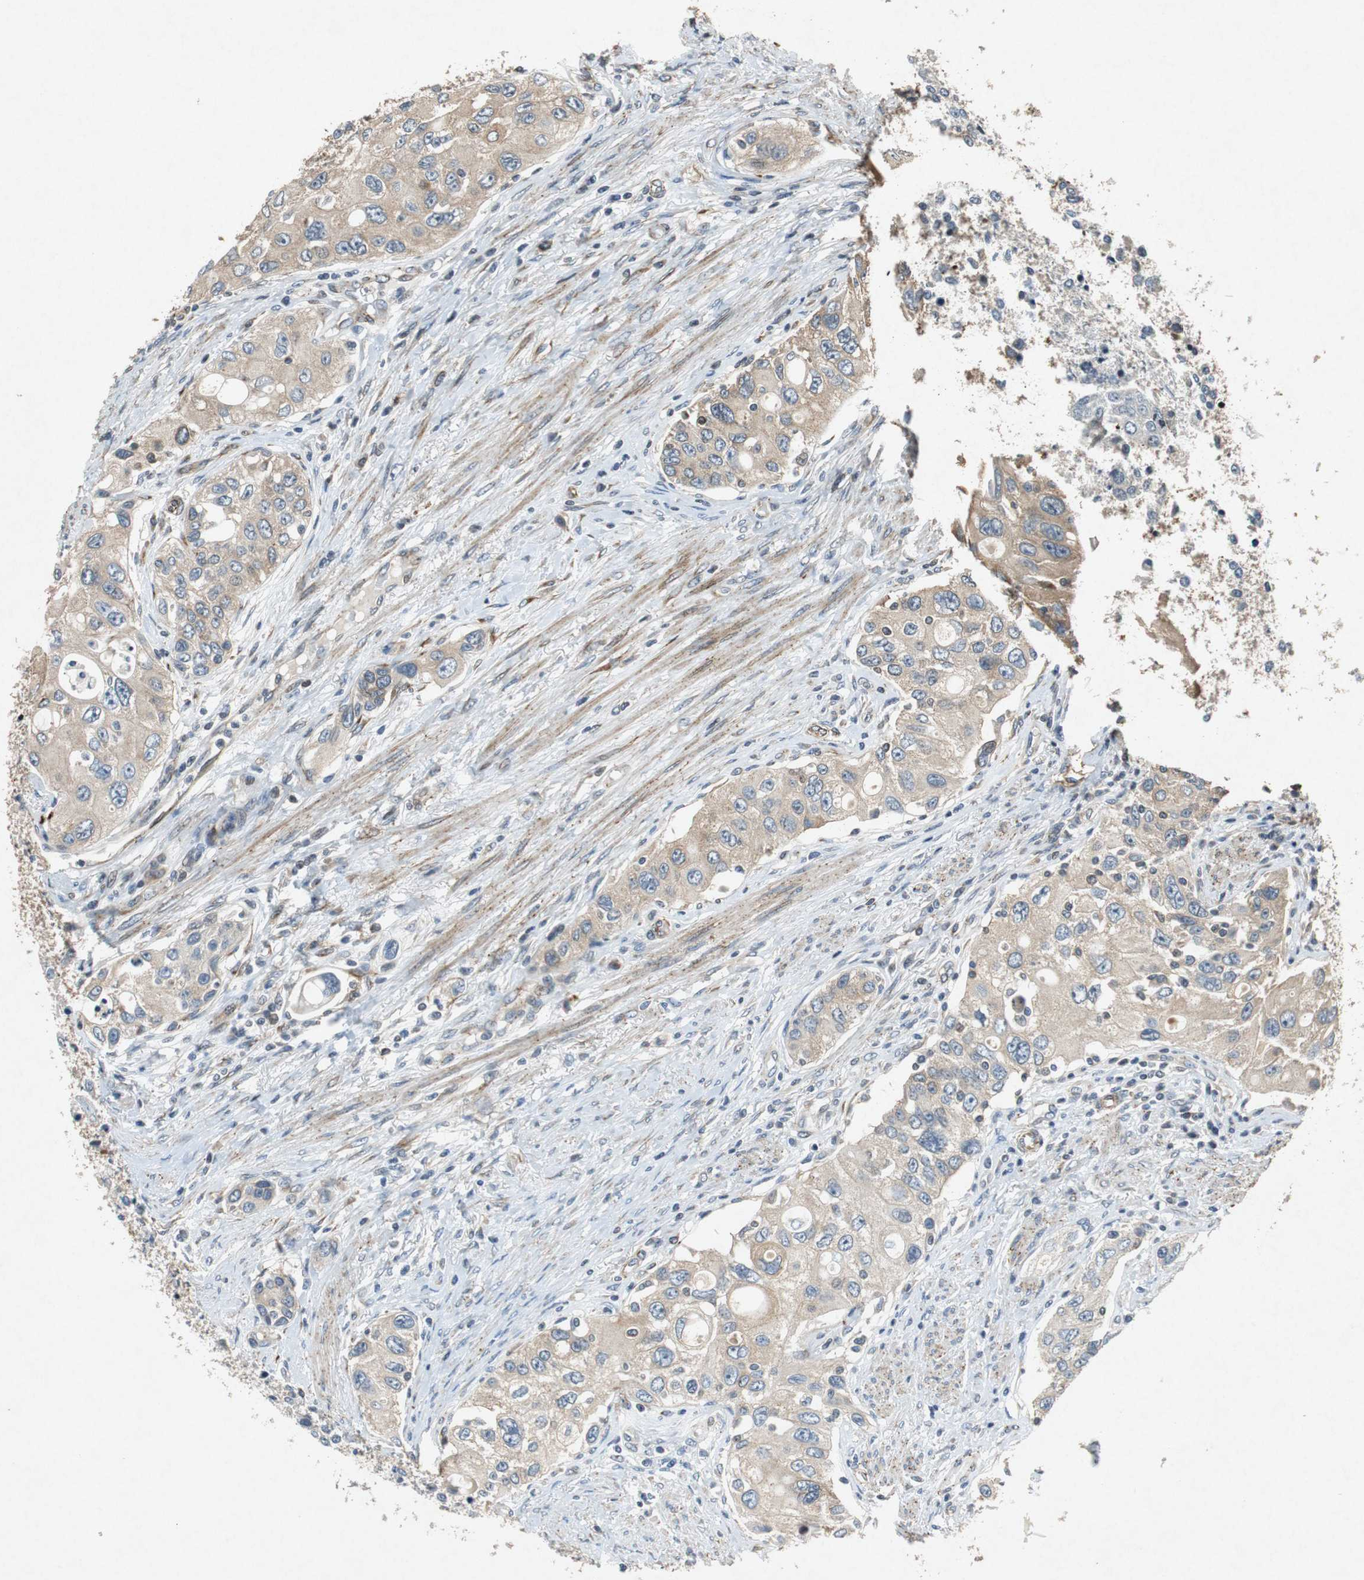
{"staining": {"intensity": "moderate", "quantity": ">75%", "location": "cytoplasmic/membranous"}, "tissue": "urothelial cancer", "cell_type": "Tumor cells", "image_type": "cancer", "snomed": [{"axis": "morphology", "description": "Urothelial carcinoma, High grade"}, {"axis": "topography", "description": "Urinary bladder"}], "caption": "There is medium levels of moderate cytoplasmic/membranous staining in tumor cells of urothelial cancer, as demonstrated by immunohistochemical staining (brown color).", "gene": "TUBA4A", "patient": {"sex": "female", "age": 56}}